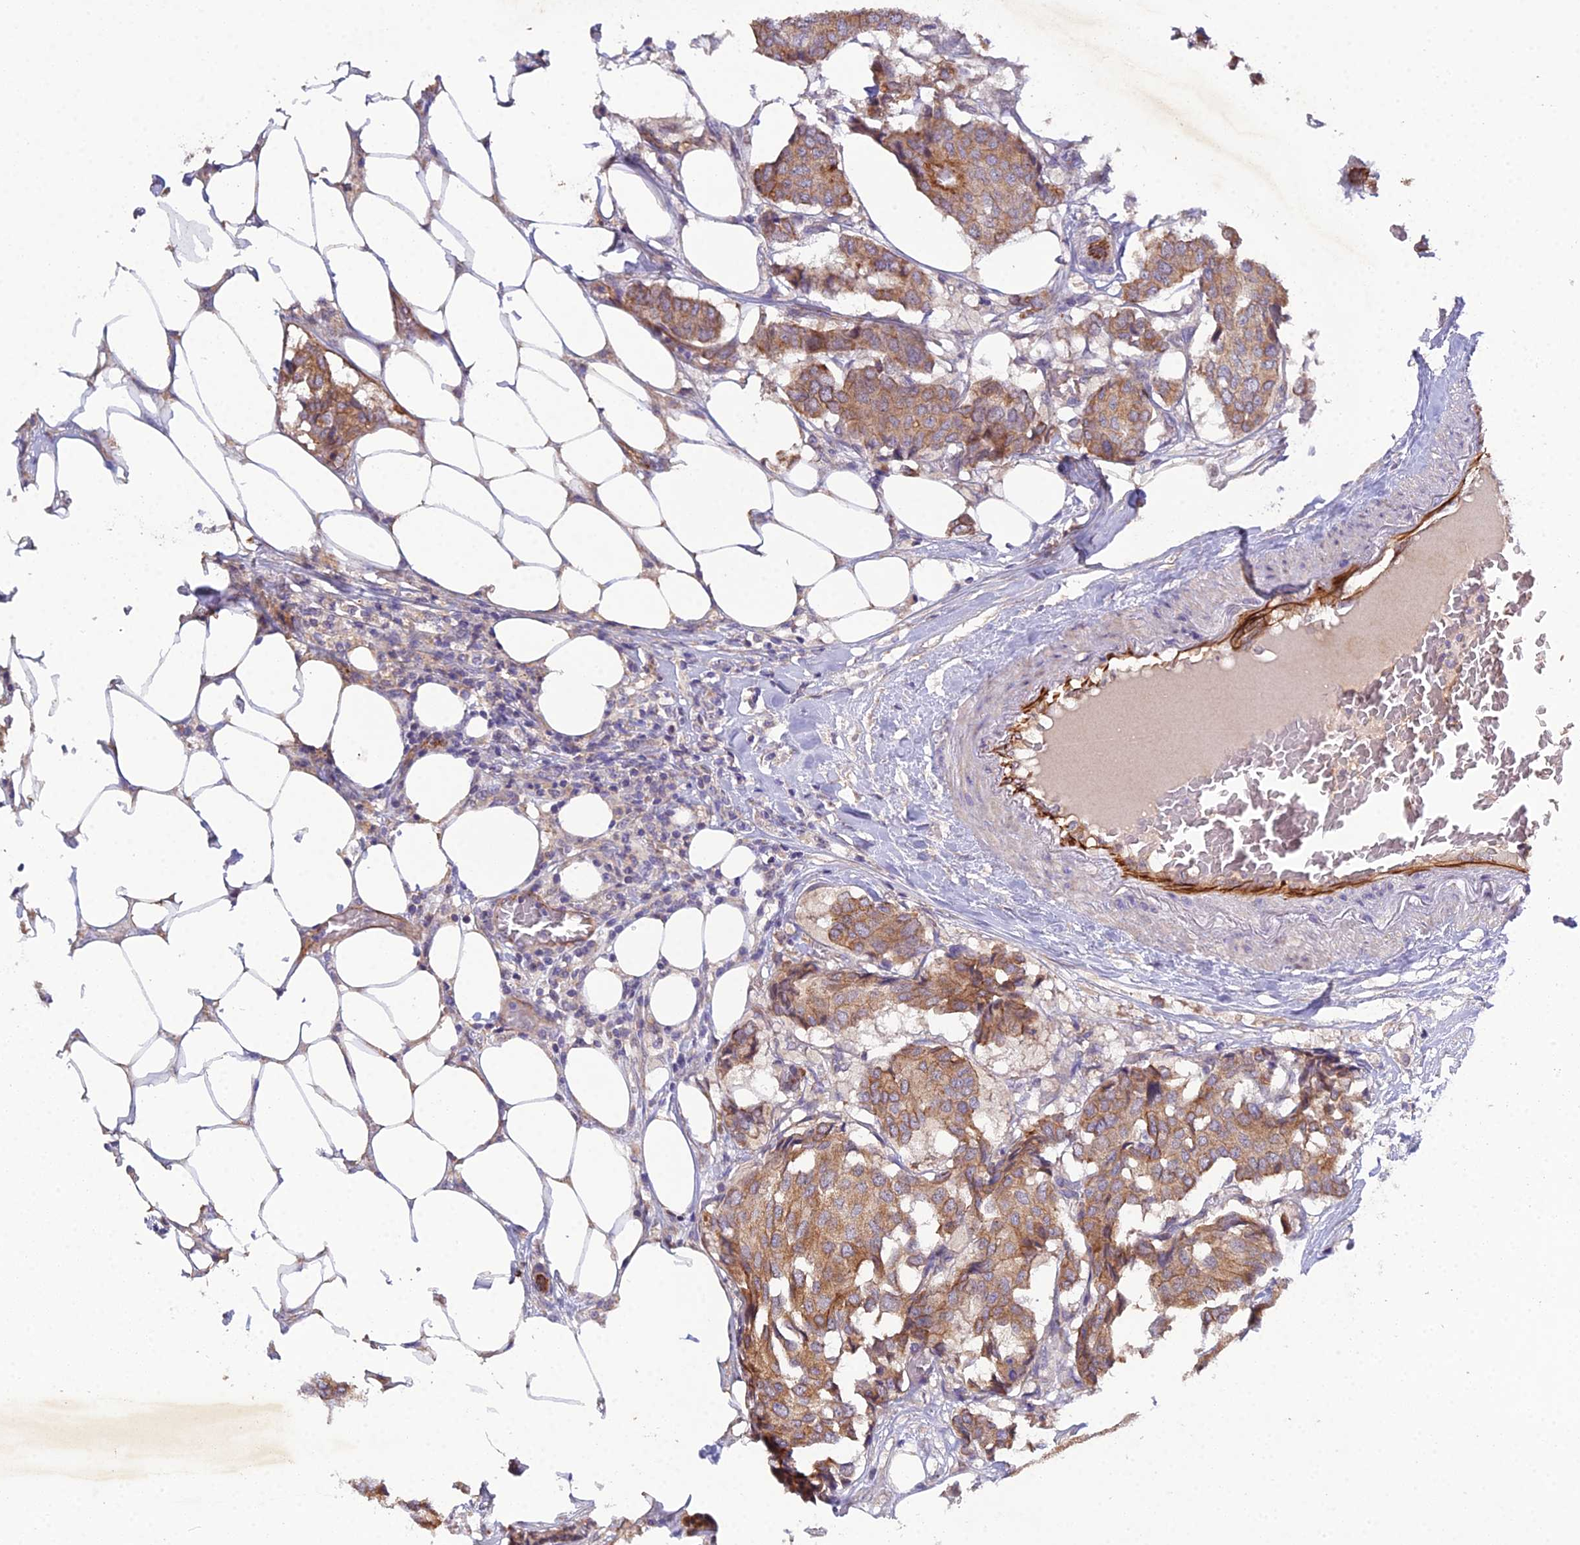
{"staining": {"intensity": "moderate", "quantity": ">75%", "location": "cytoplasmic/membranous"}, "tissue": "breast cancer", "cell_type": "Tumor cells", "image_type": "cancer", "snomed": [{"axis": "morphology", "description": "Duct carcinoma"}, {"axis": "topography", "description": "Breast"}], "caption": "IHC histopathology image of neoplastic tissue: human breast cancer (infiltrating ductal carcinoma) stained using immunohistochemistry (IHC) demonstrates medium levels of moderate protein expression localized specifically in the cytoplasmic/membranous of tumor cells, appearing as a cytoplasmic/membranous brown color.", "gene": "CFAP47", "patient": {"sex": "female", "age": 75}}